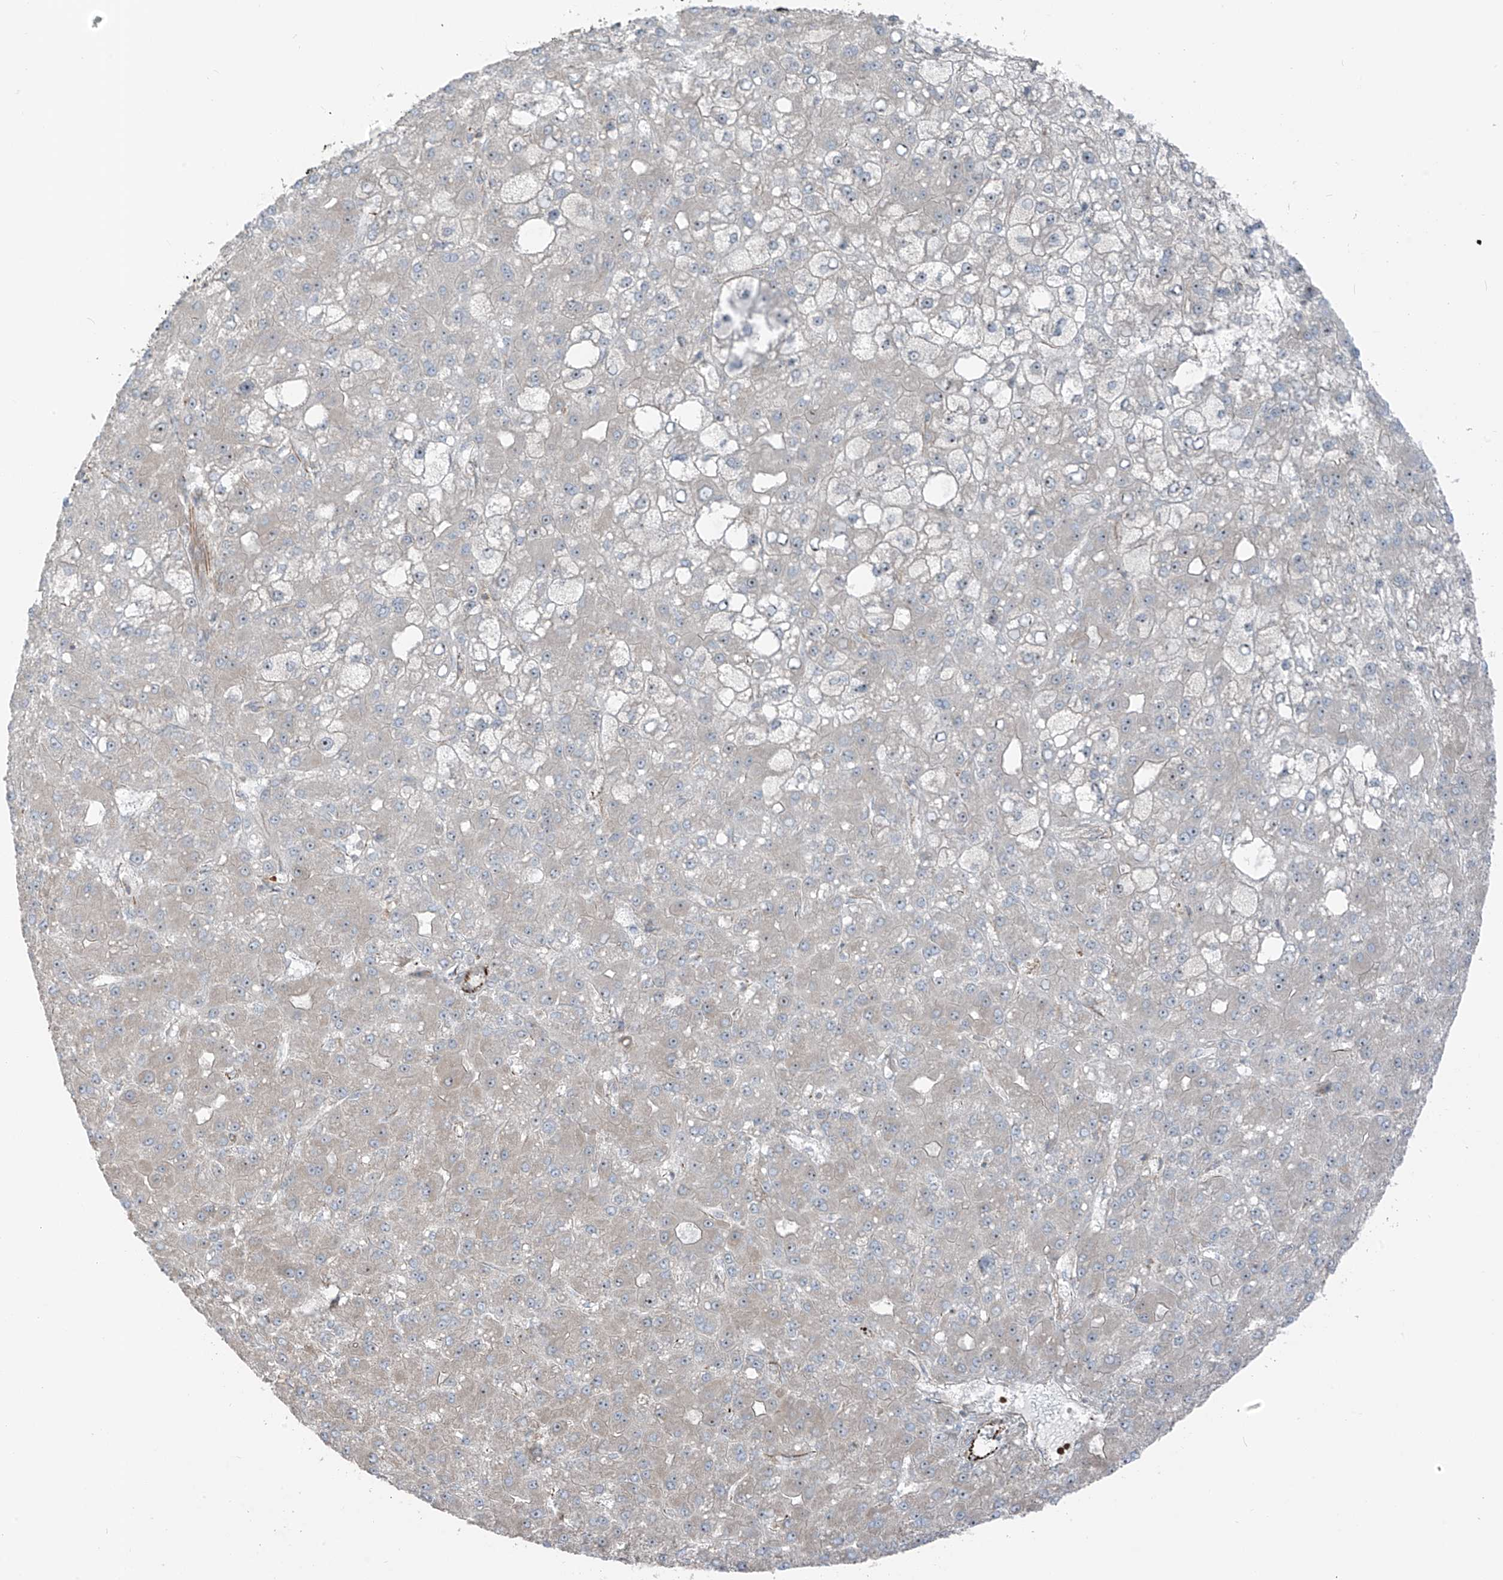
{"staining": {"intensity": "negative", "quantity": "none", "location": "none"}, "tissue": "liver cancer", "cell_type": "Tumor cells", "image_type": "cancer", "snomed": [{"axis": "morphology", "description": "Carcinoma, Hepatocellular, NOS"}, {"axis": "topography", "description": "Liver"}], "caption": "Human liver hepatocellular carcinoma stained for a protein using IHC exhibits no expression in tumor cells.", "gene": "ERLEC1", "patient": {"sex": "male", "age": 67}}